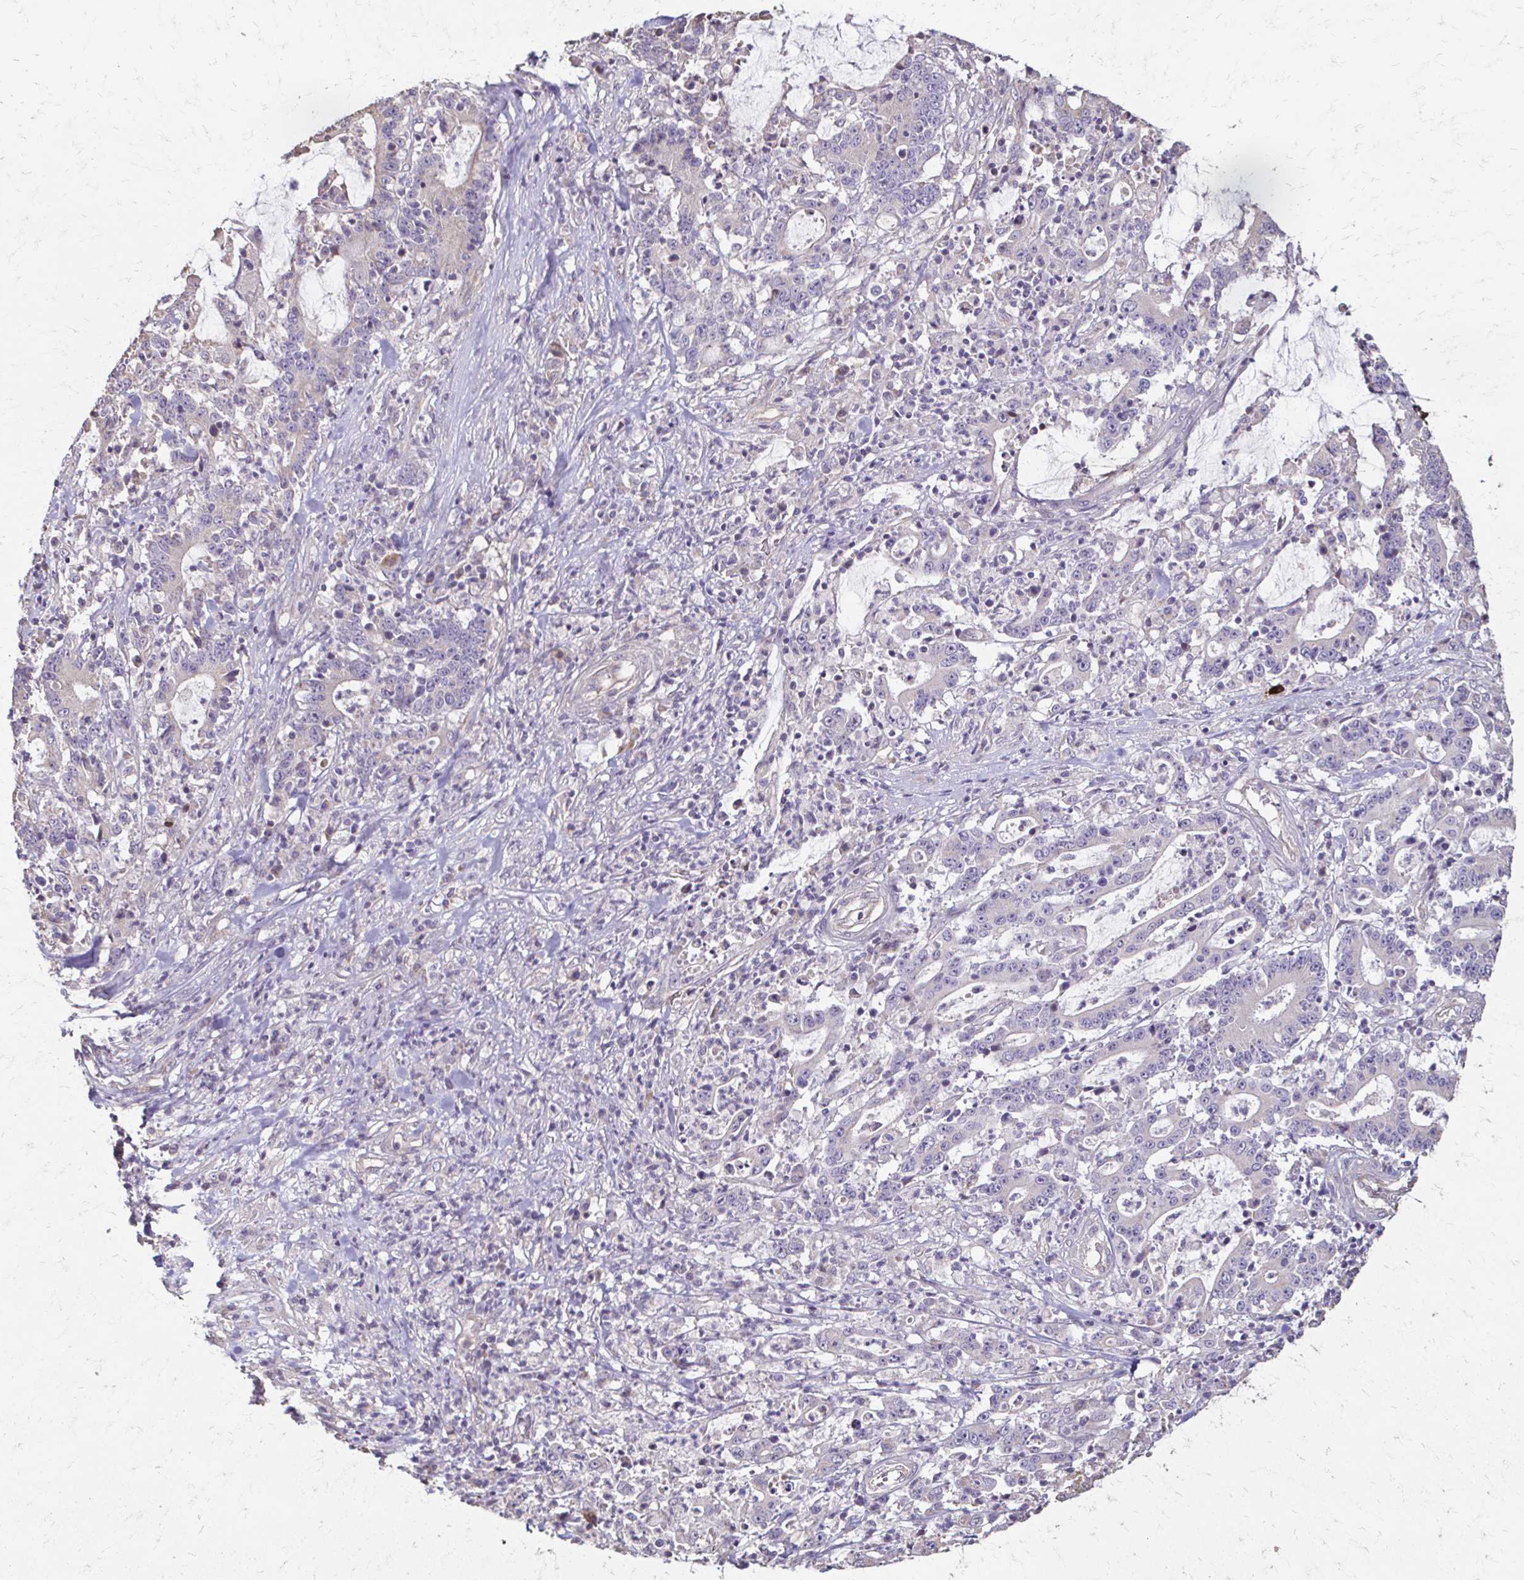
{"staining": {"intensity": "negative", "quantity": "none", "location": "none"}, "tissue": "stomach cancer", "cell_type": "Tumor cells", "image_type": "cancer", "snomed": [{"axis": "morphology", "description": "Adenocarcinoma, NOS"}, {"axis": "topography", "description": "Stomach, upper"}], "caption": "IHC micrograph of neoplastic tissue: human adenocarcinoma (stomach) stained with DAB (3,3'-diaminobenzidine) reveals no significant protein expression in tumor cells. (Brightfield microscopy of DAB (3,3'-diaminobenzidine) immunohistochemistry (IHC) at high magnification).", "gene": "IL18BP", "patient": {"sex": "male", "age": 68}}